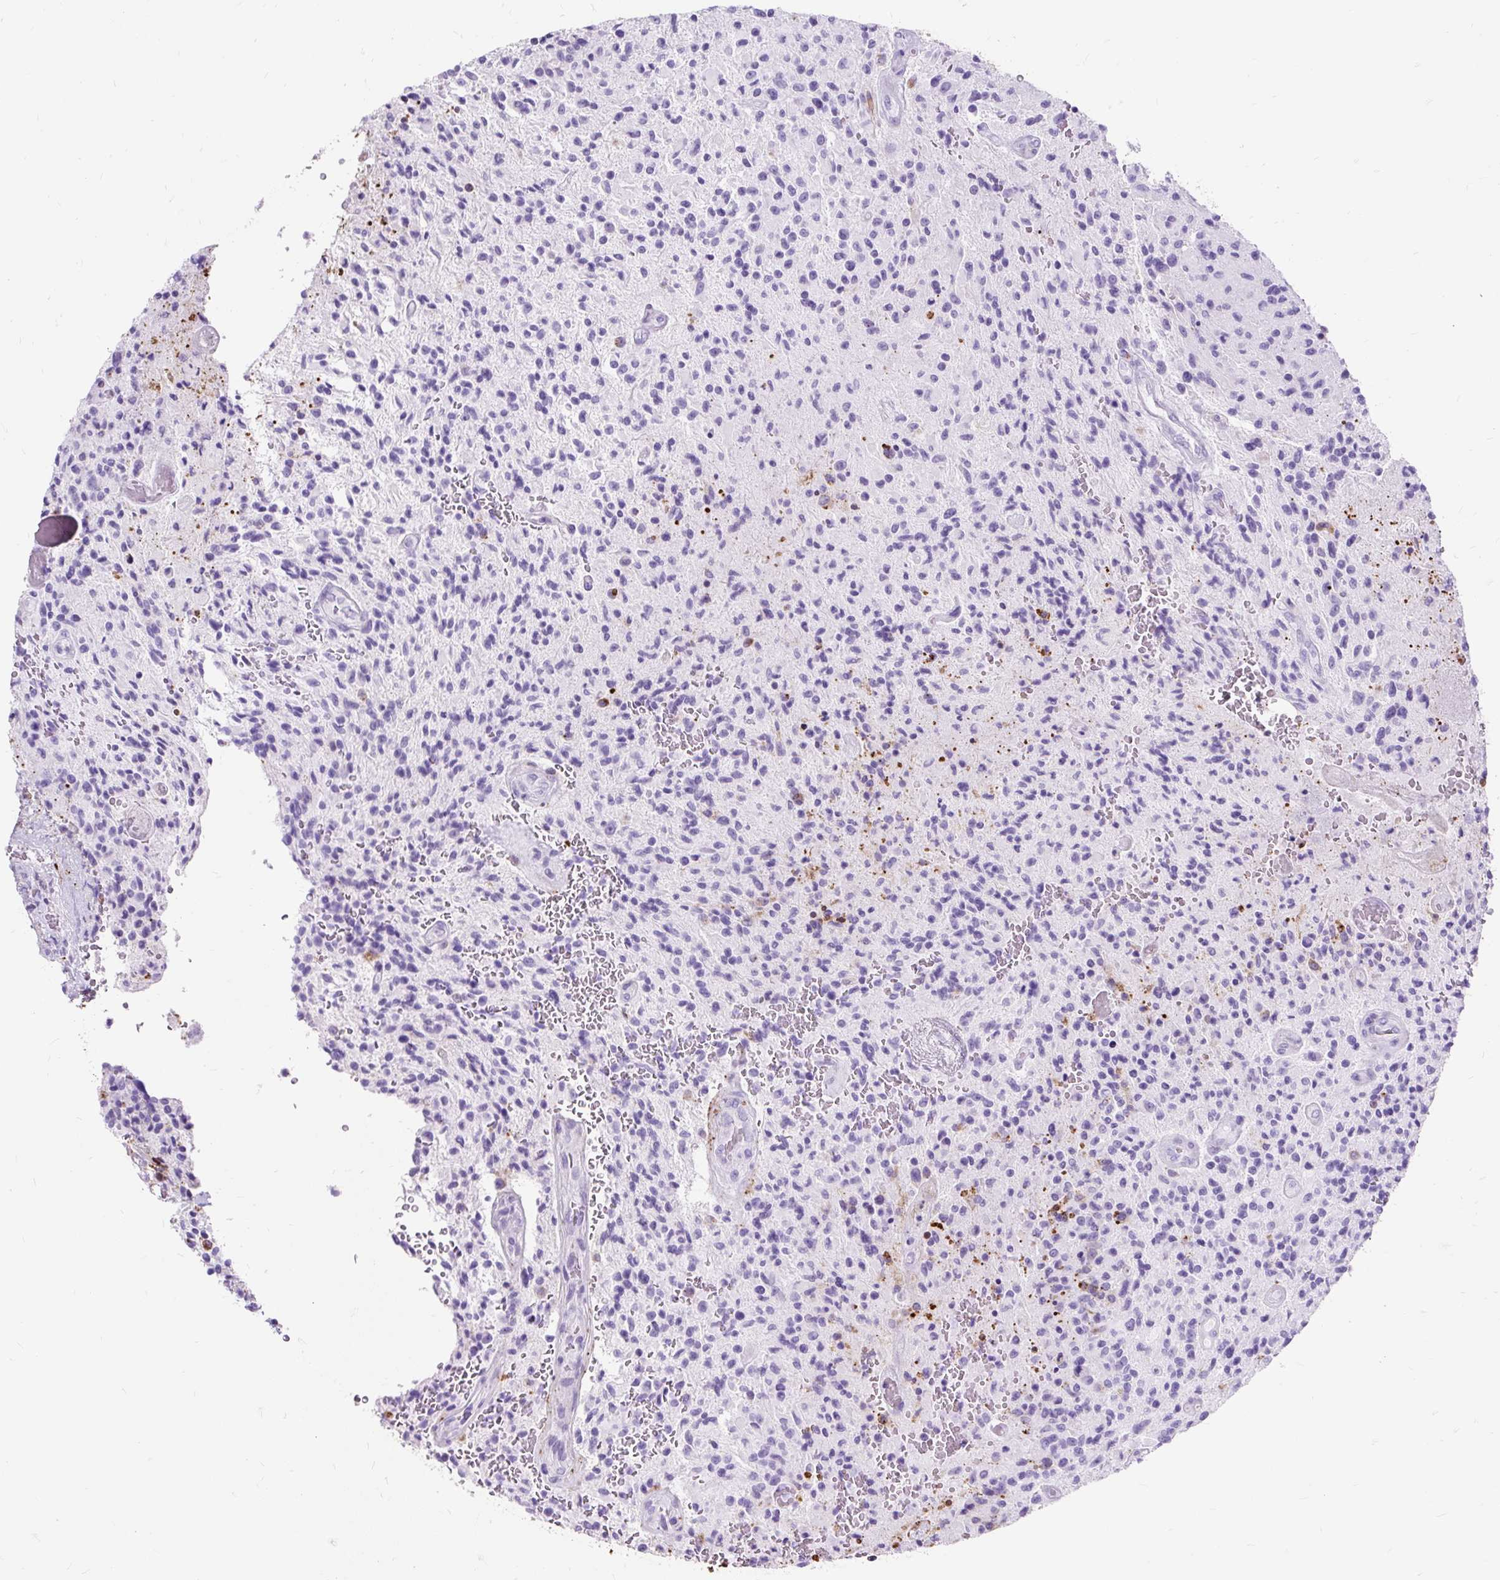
{"staining": {"intensity": "negative", "quantity": "none", "location": "none"}, "tissue": "glioma", "cell_type": "Tumor cells", "image_type": "cancer", "snomed": [{"axis": "morphology", "description": "Normal tissue, NOS"}, {"axis": "morphology", "description": "Glioma, malignant, High grade"}, {"axis": "topography", "description": "Cerebral cortex"}], "caption": "DAB immunohistochemical staining of human glioma reveals no significant staining in tumor cells.", "gene": "HLA-DRA", "patient": {"sex": "male", "age": 56}}